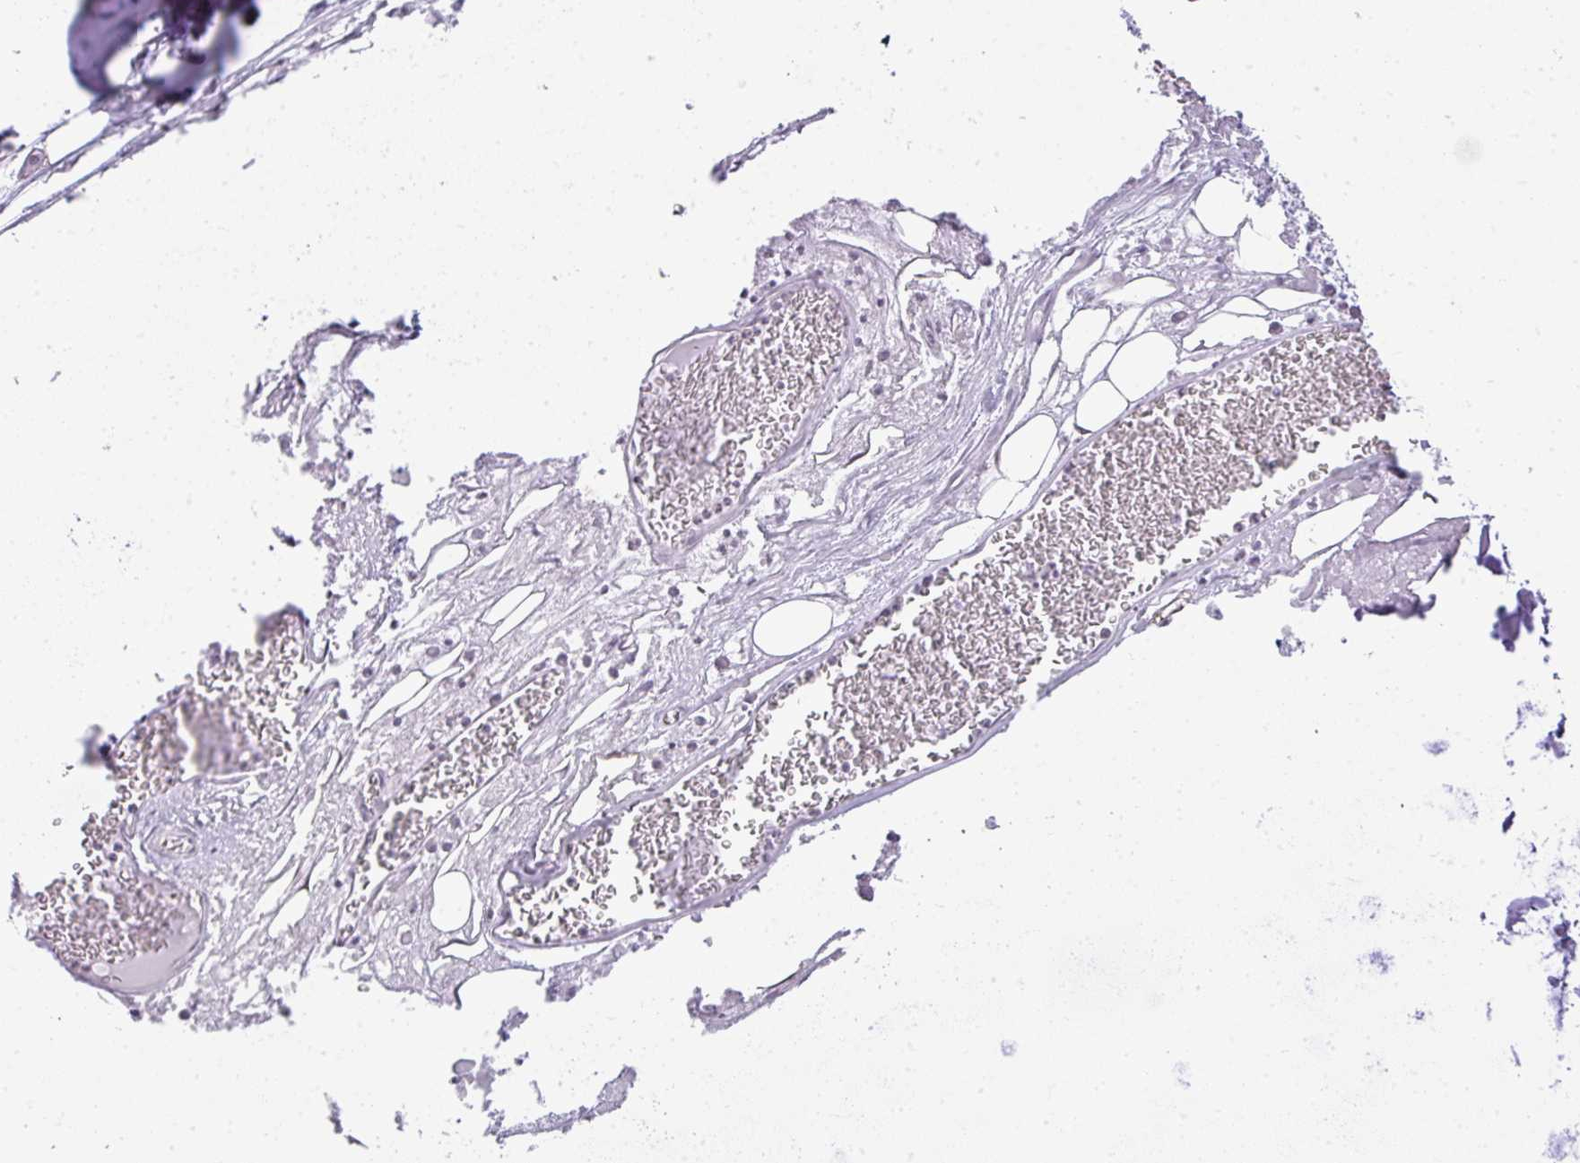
{"staining": {"intensity": "negative", "quantity": "none", "location": "none"}, "tissue": "adipose tissue", "cell_type": "Adipocytes", "image_type": "normal", "snomed": [{"axis": "morphology", "description": "Normal tissue, NOS"}, {"axis": "topography", "description": "Cartilage tissue"}], "caption": "This is a image of IHC staining of benign adipose tissue, which shows no expression in adipocytes.", "gene": "STAT5A", "patient": {"sex": "male", "age": 57}}